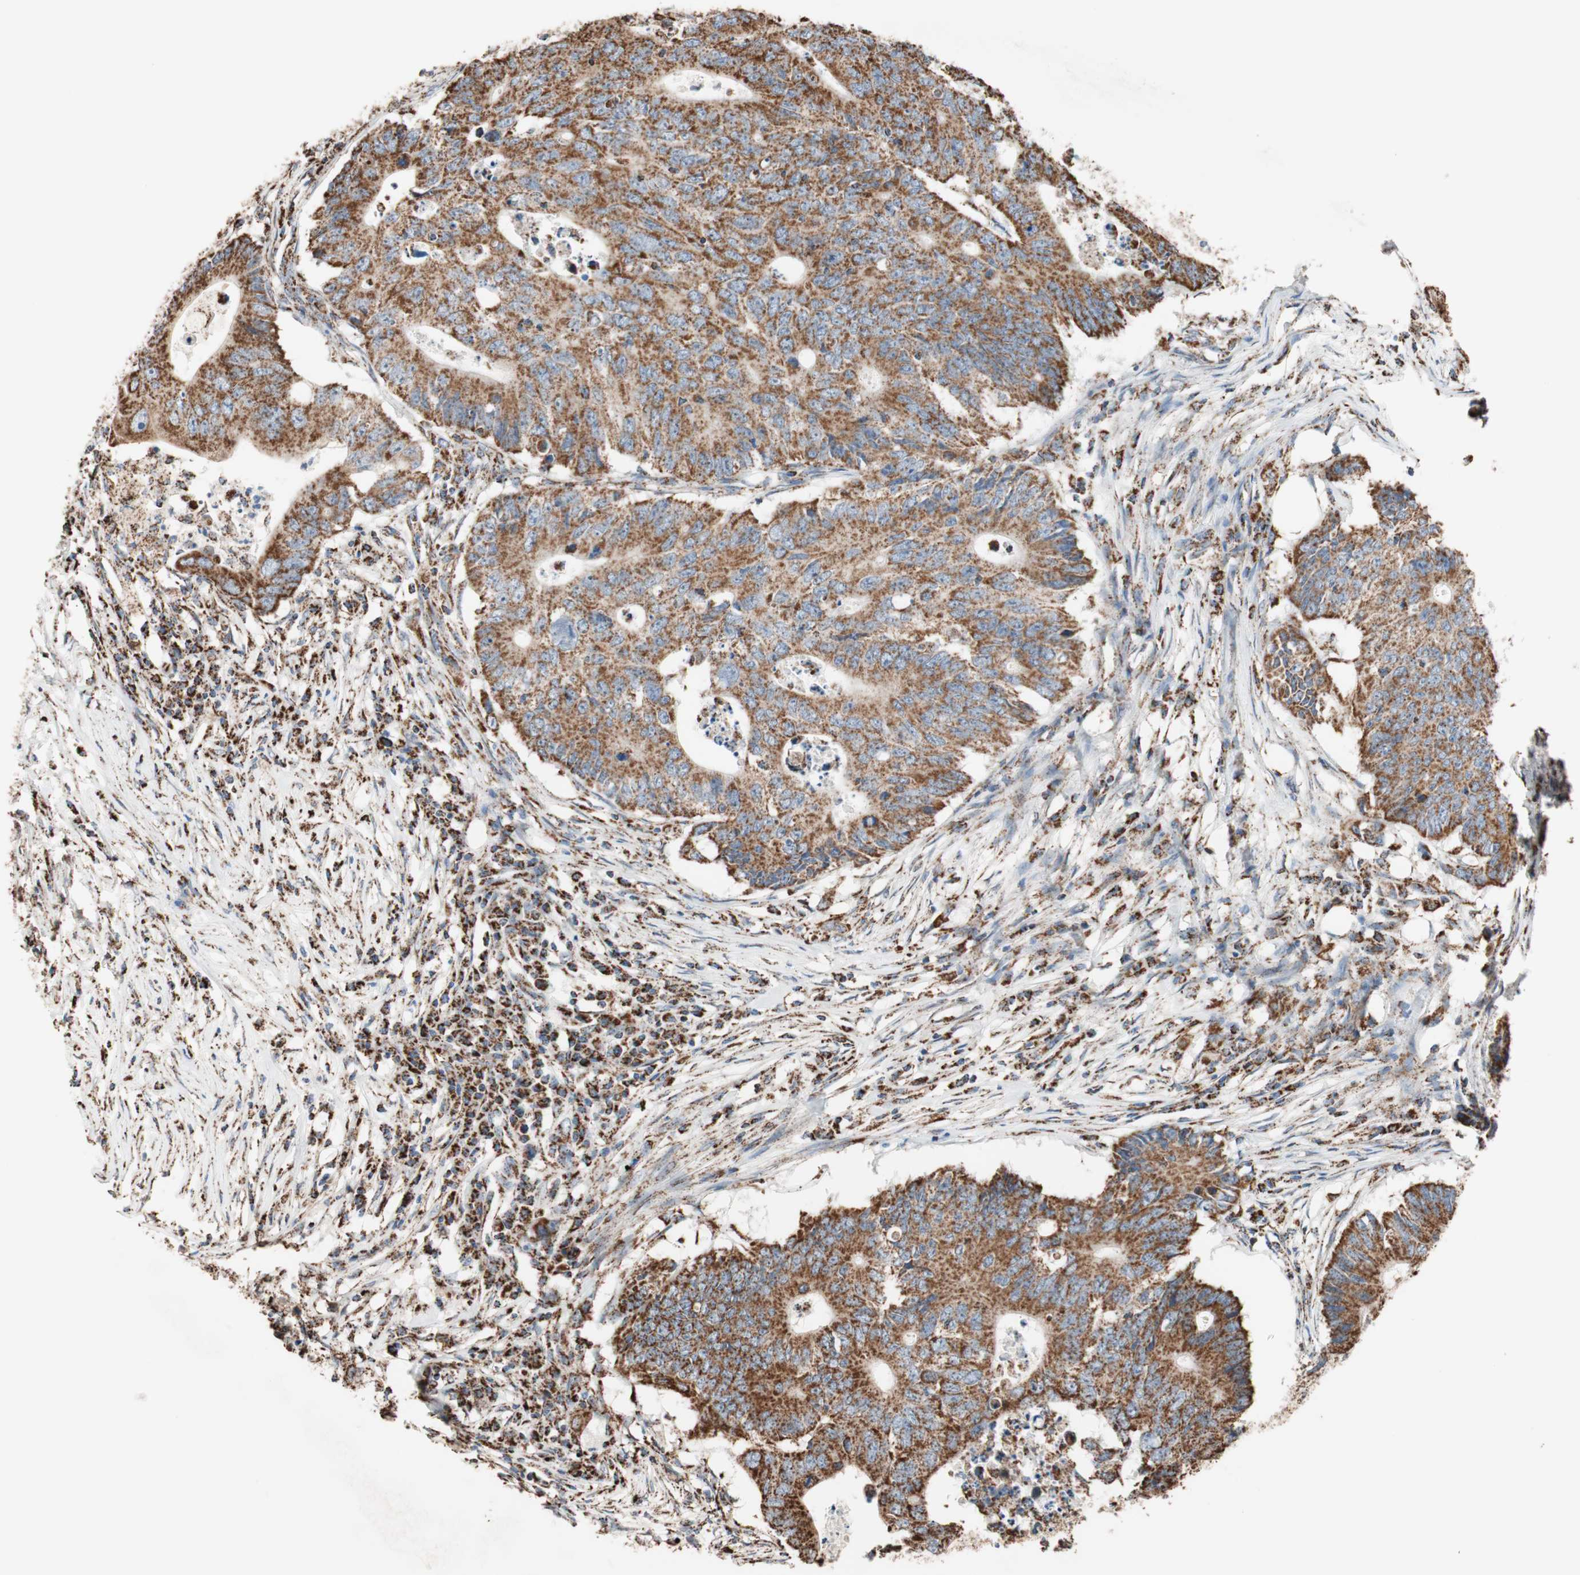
{"staining": {"intensity": "strong", "quantity": ">75%", "location": "cytoplasmic/membranous"}, "tissue": "colorectal cancer", "cell_type": "Tumor cells", "image_type": "cancer", "snomed": [{"axis": "morphology", "description": "Adenocarcinoma, NOS"}, {"axis": "topography", "description": "Colon"}], "caption": "Protein expression analysis of human adenocarcinoma (colorectal) reveals strong cytoplasmic/membranous staining in approximately >75% of tumor cells.", "gene": "PCSK4", "patient": {"sex": "male", "age": 71}}